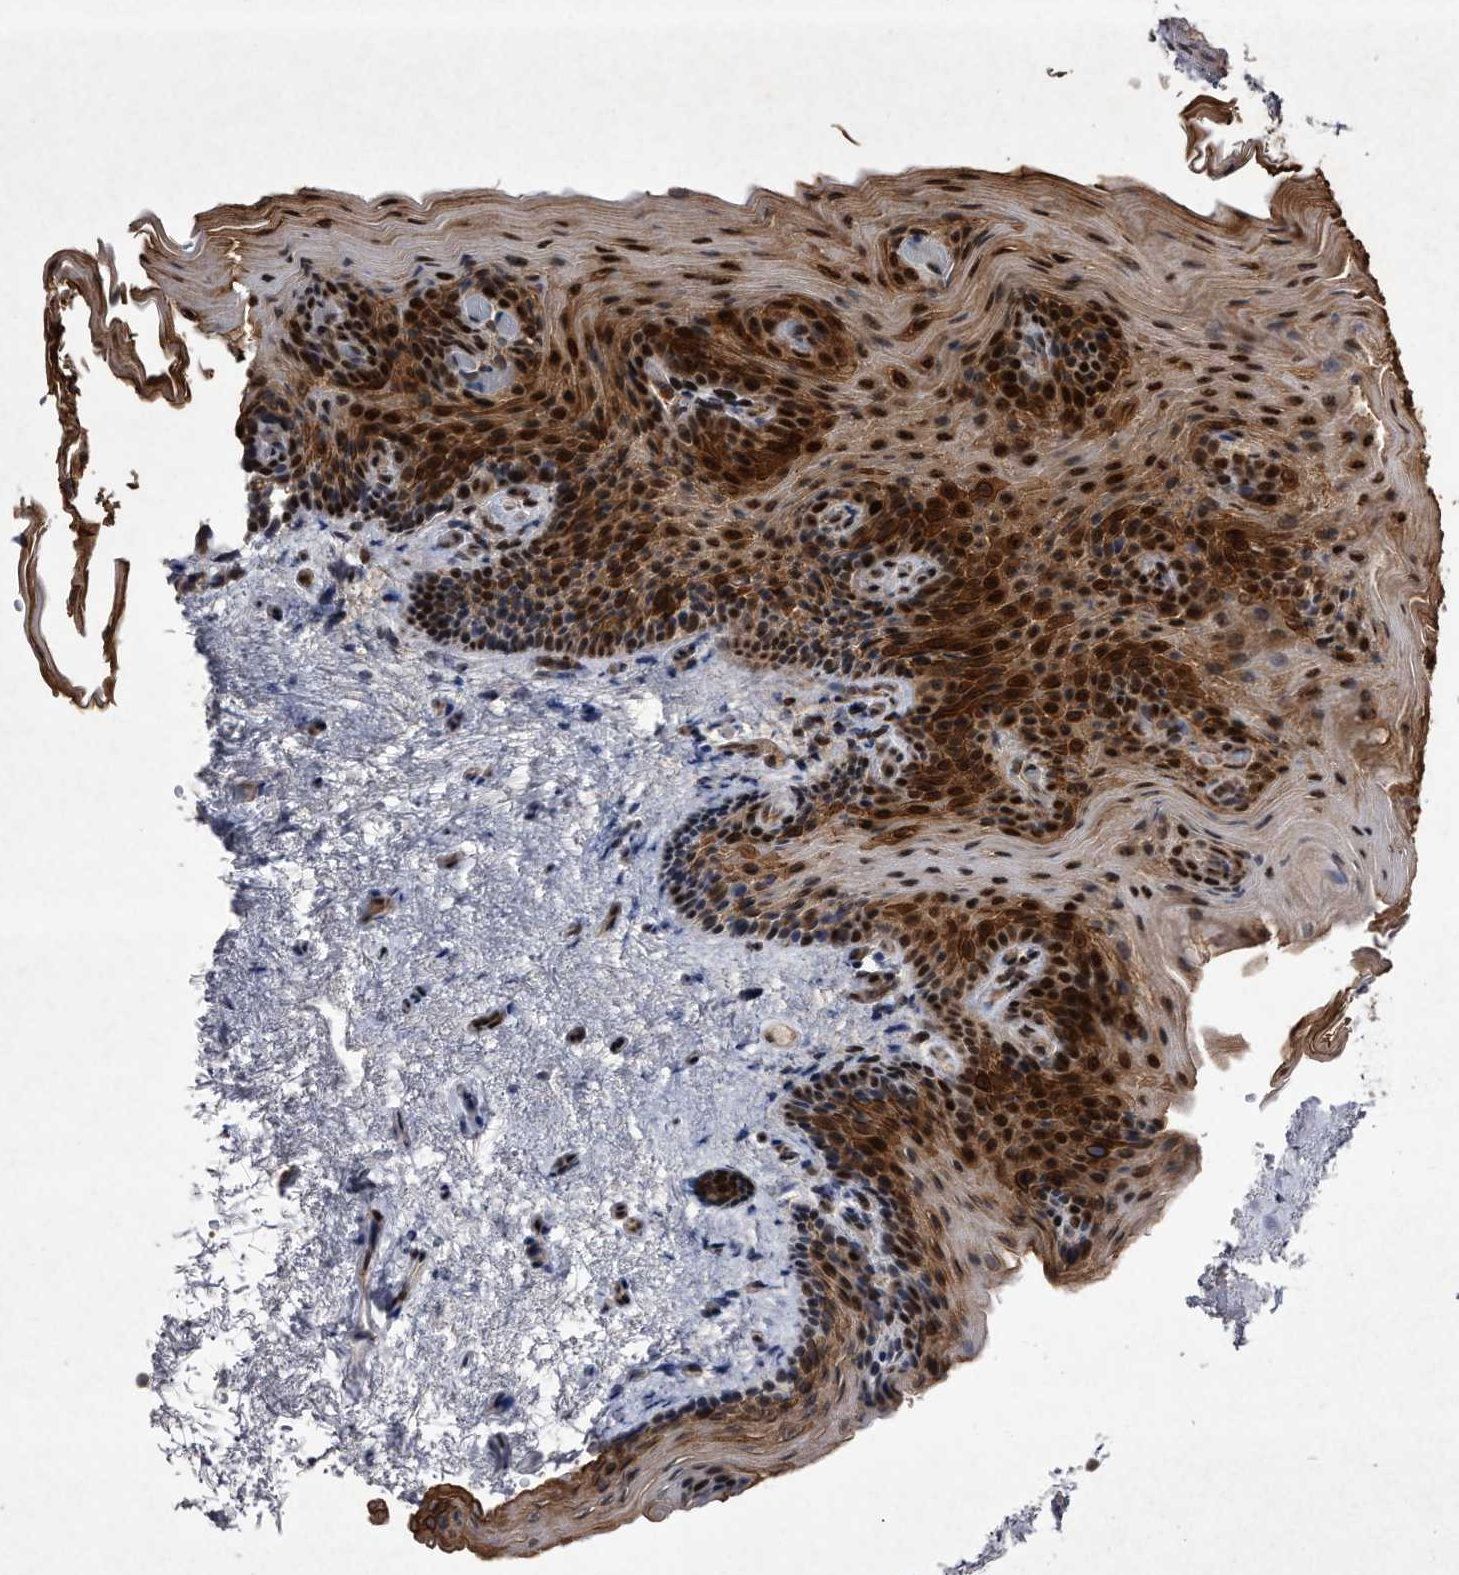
{"staining": {"intensity": "strong", "quantity": ">75%", "location": "cytoplasmic/membranous,nuclear"}, "tissue": "urinary bladder", "cell_type": "Urothelial cells", "image_type": "normal", "snomed": [{"axis": "morphology", "description": "Normal tissue, NOS"}, {"axis": "topography", "description": "Urinary bladder"}], "caption": "A high amount of strong cytoplasmic/membranous,nuclear positivity is appreciated in about >75% of urothelial cells in benign urinary bladder. (DAB (3,3'-diaminobenzidine) IHC, brown staining for protein, blue staining for nuclei).", "gene": "RAD23B", "patient": {"sex": "female", "age": 67}}